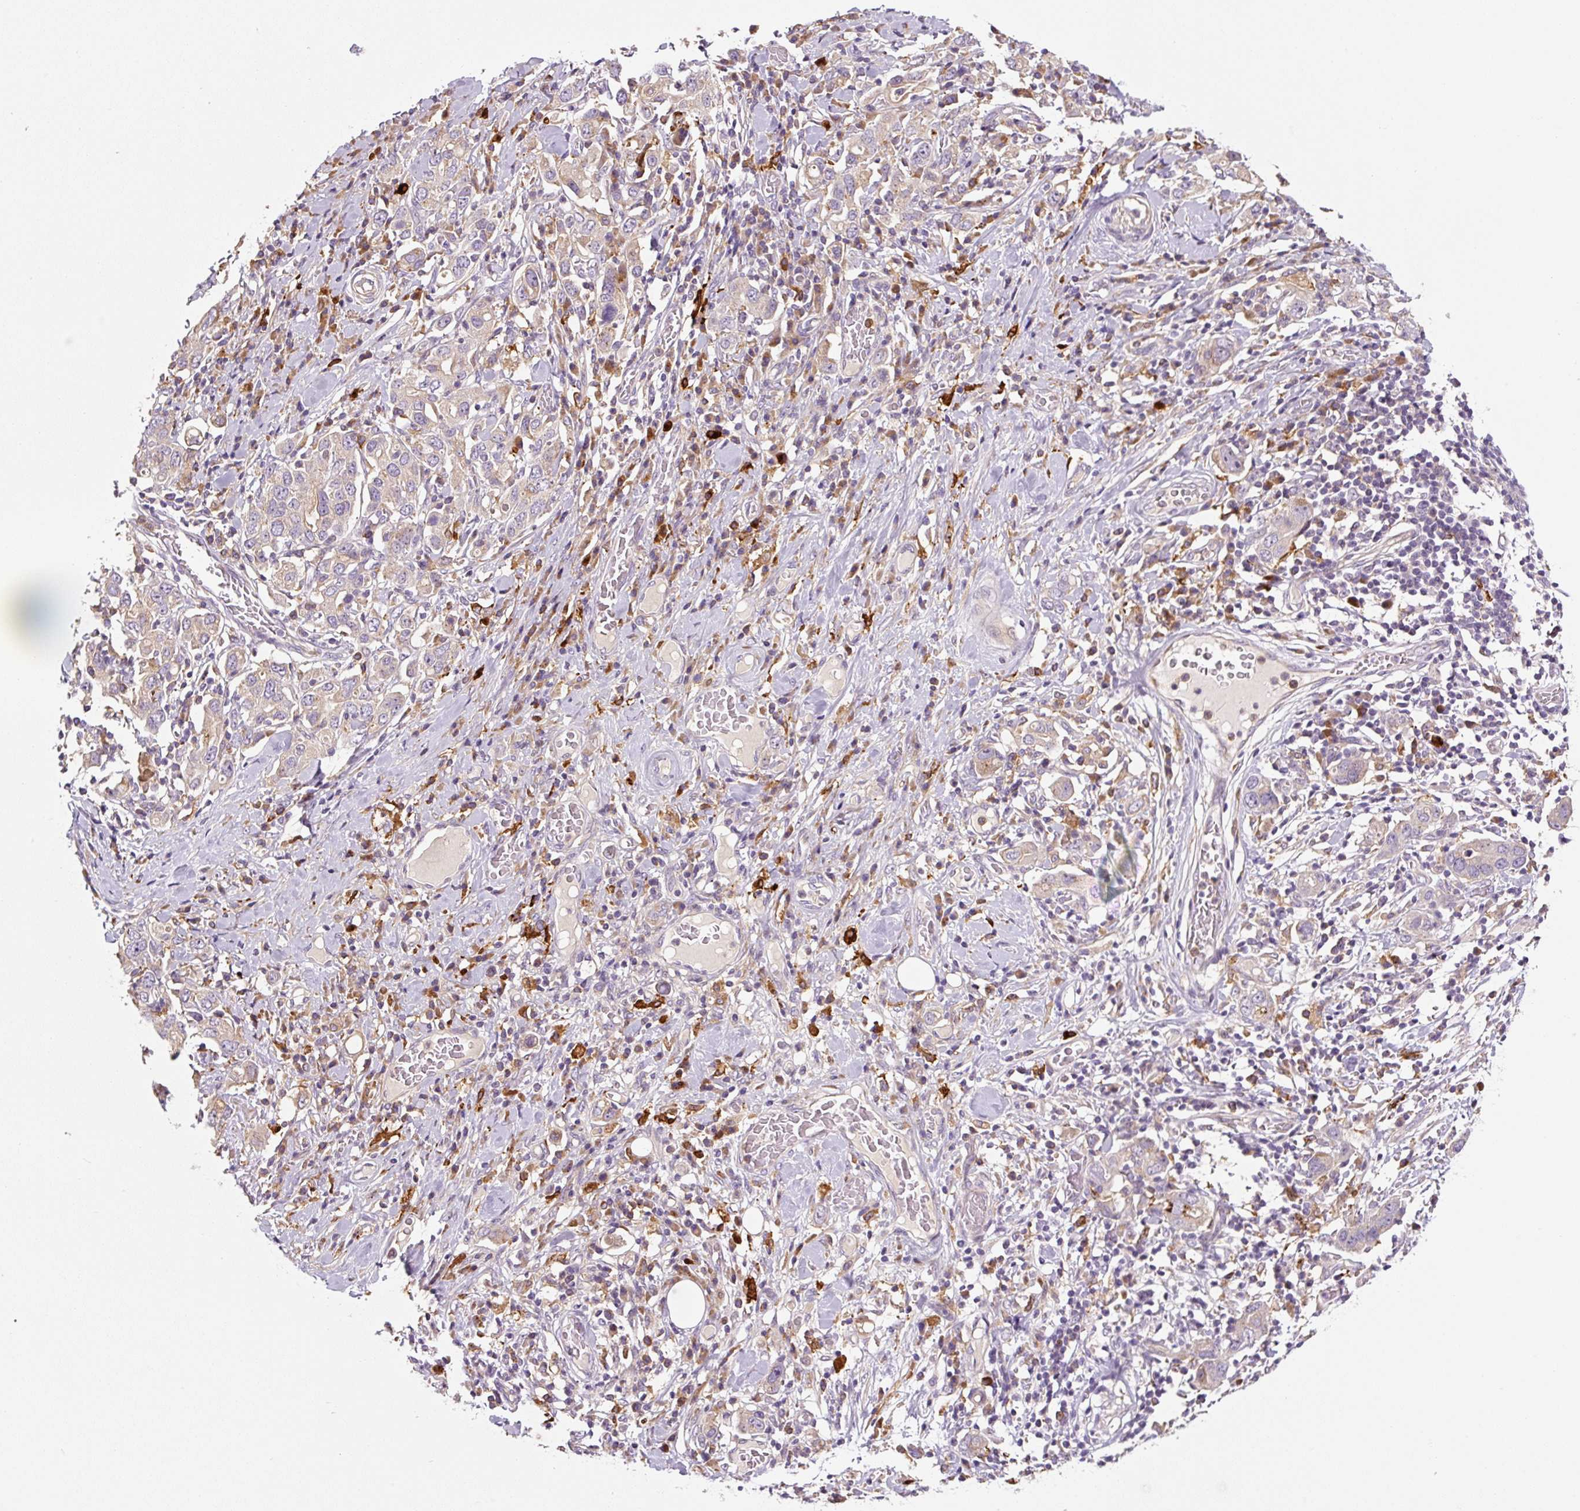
{"staining": {"intensity": "weak", "quantity": "25%-75%", "location": "cytoplasmic/membranous"}, "tissue": "stomach cancer", "cell_type": "Tumor cells", "image_type": "cancer", "snomed": [{"axis": "morphology", "description": "Adenocarcinoma, NOS"}, {"axis": "topography", "description": "Stomach, upper"}], "caption": "IHC histopathology image of neoplastic tissue: stomach cancer stained using immunohistochemistry displays low levels of weak protein expression localized specifically in the cytoplasmic/membranous of tumor cells, appearing as a cytoplasmic/membranous brown color.", "gene": "FUT10", "patient": {"sex": "male", "age": 62}}